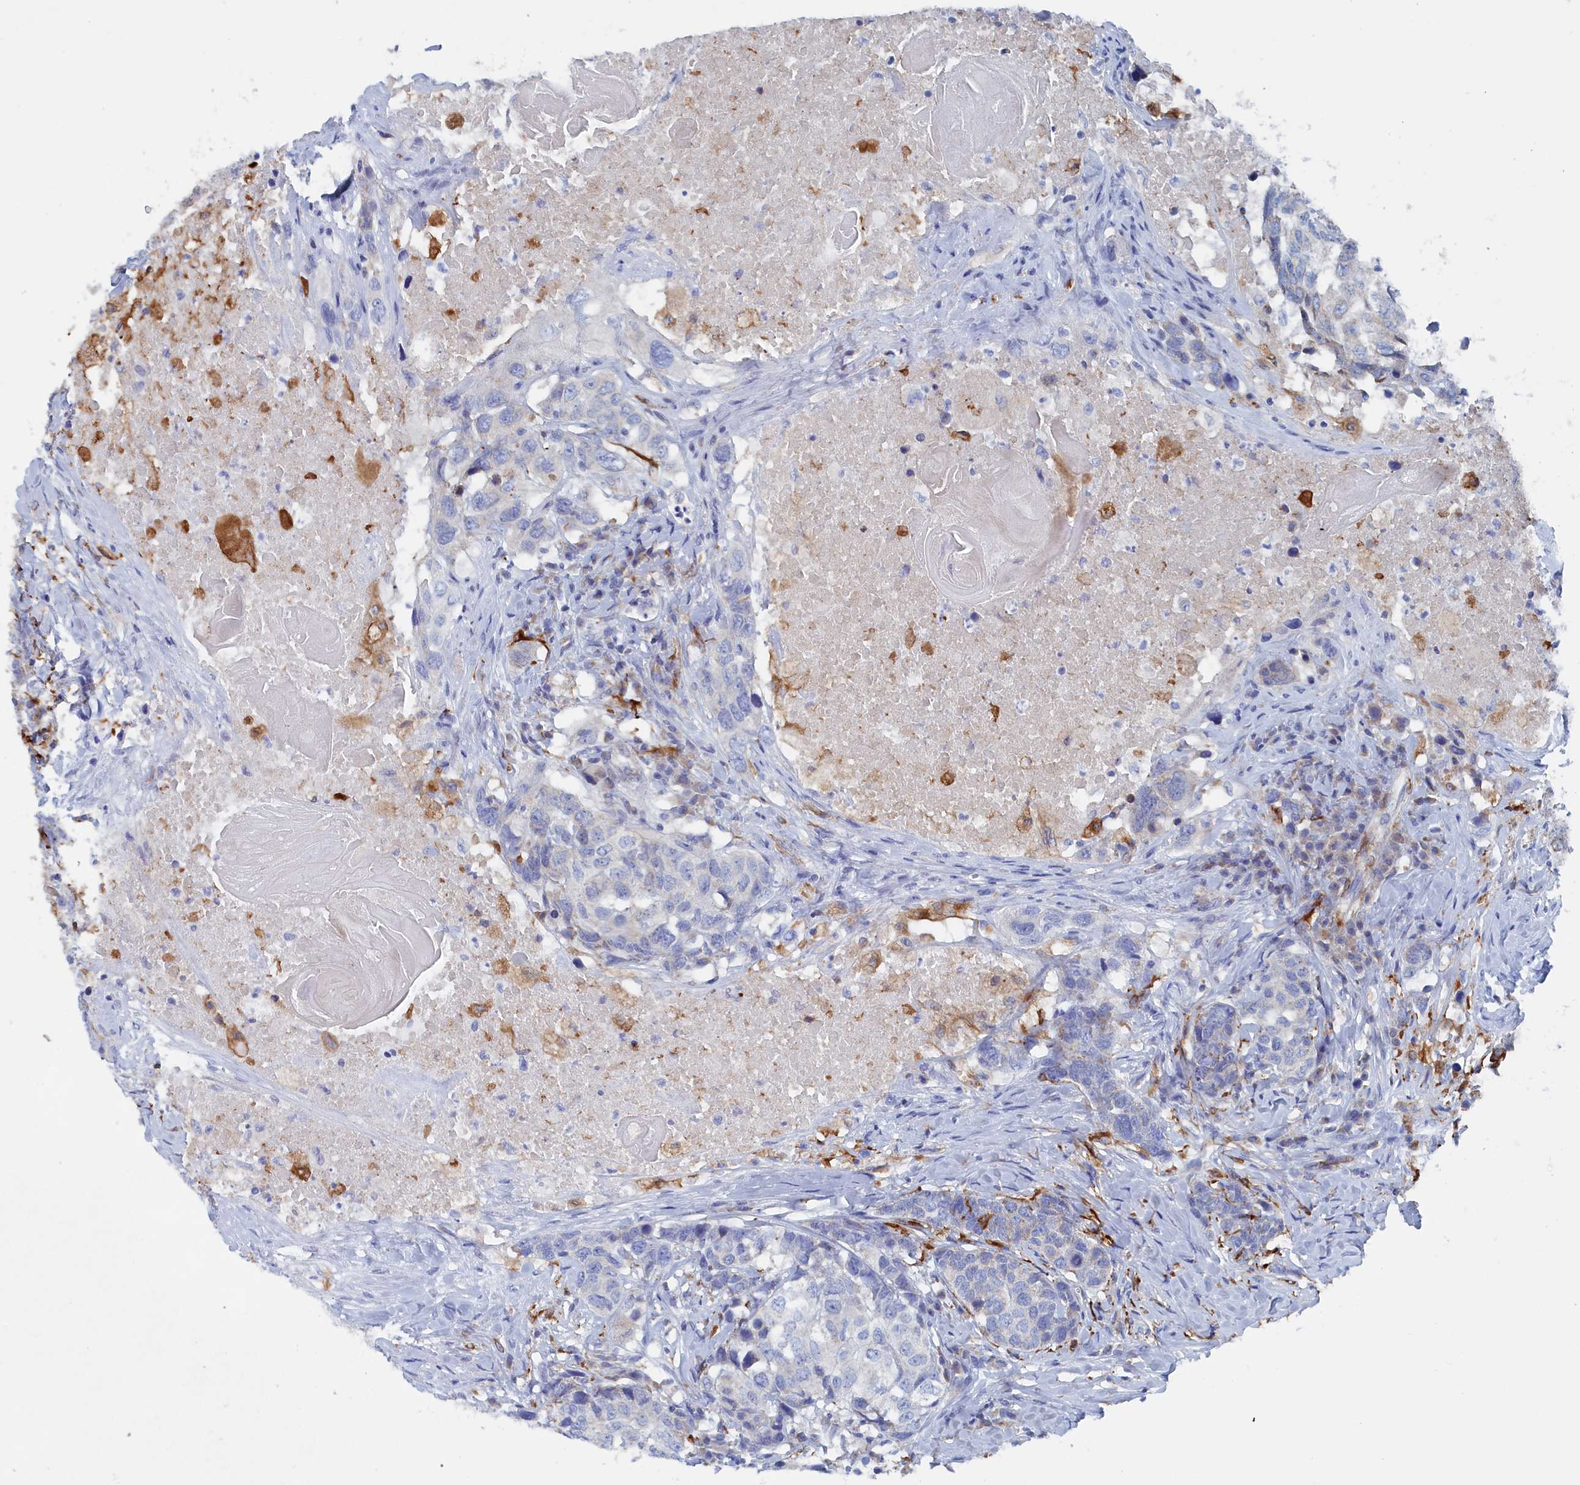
{"staining": {"intensity": "negative", "quantity": "none", "location": "none"}, "tissue": "head and neck cancer", "cell_type": "Tumor cells", "image_type": "cancer", "snomed": [{"axis": "morphology", "description": "Squamous cell carcinoma, NOS"}, {"axis": "topography", "description": "Head-Neck"}], "caption": "There is no significant expression in tumor cells of squamous cell carcinoma (head and neck).", "gene": "COG7", "patient": {"sex": "male", "age": 66}}